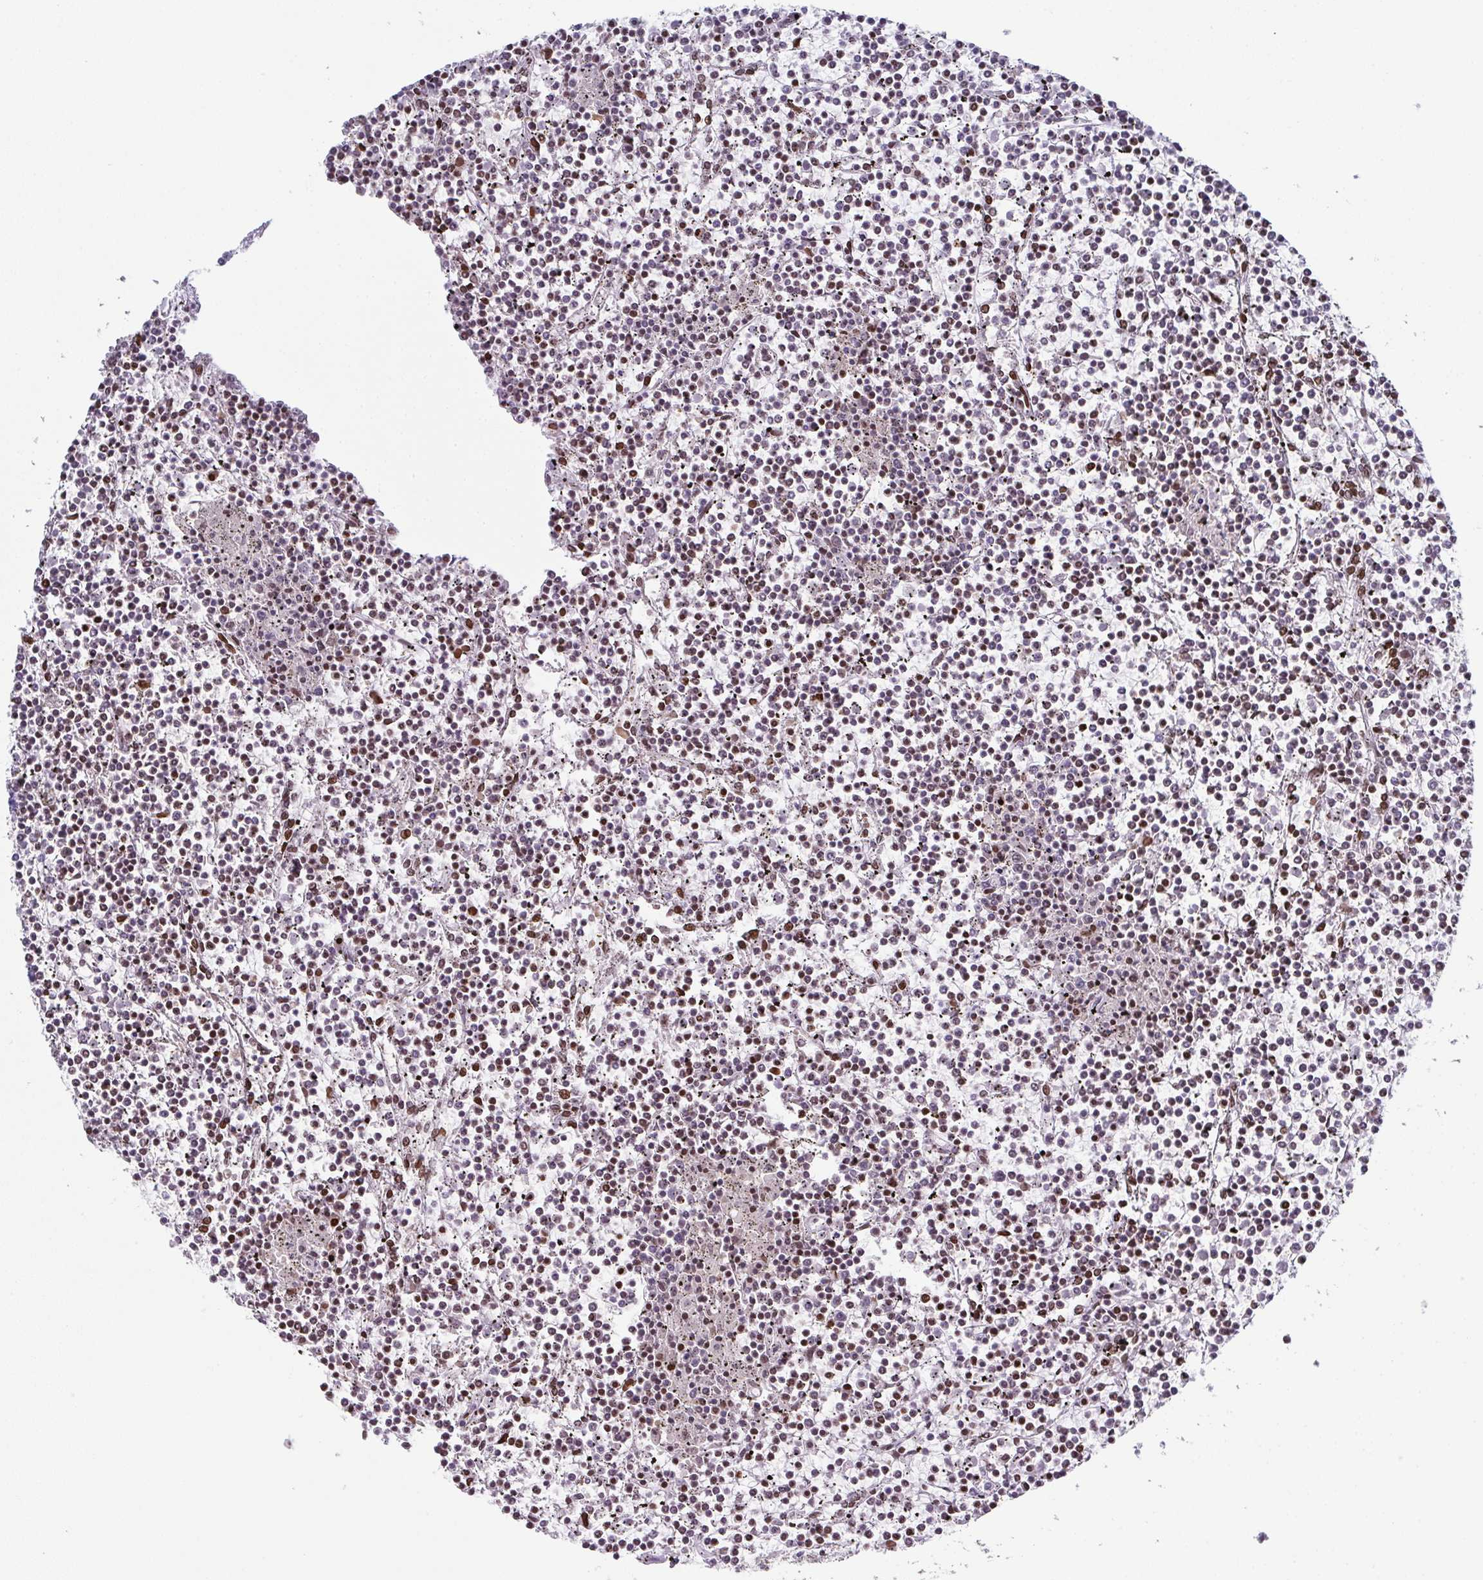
{"staining": {"intensity": "weak", "quantity": "25%-75%", "location": "nuclear"}, "tissue": "lymphoma", "cell_type": "Tumor cells", "image_type": "cancer", "snomed": [{"axis": "morphology", "description": "Malignant lymphoma, non-Hodgkin's type, Low grade"}, {"axis": "topography", "description": "Spleen"}], "caption": "Brown immunohistochemical staining in lymphoma shows weak nuclear positivity in approximately 25%-75% of tumor cells.", "gene": "RB1", "patient": {"sex": "female", "age": 19}}